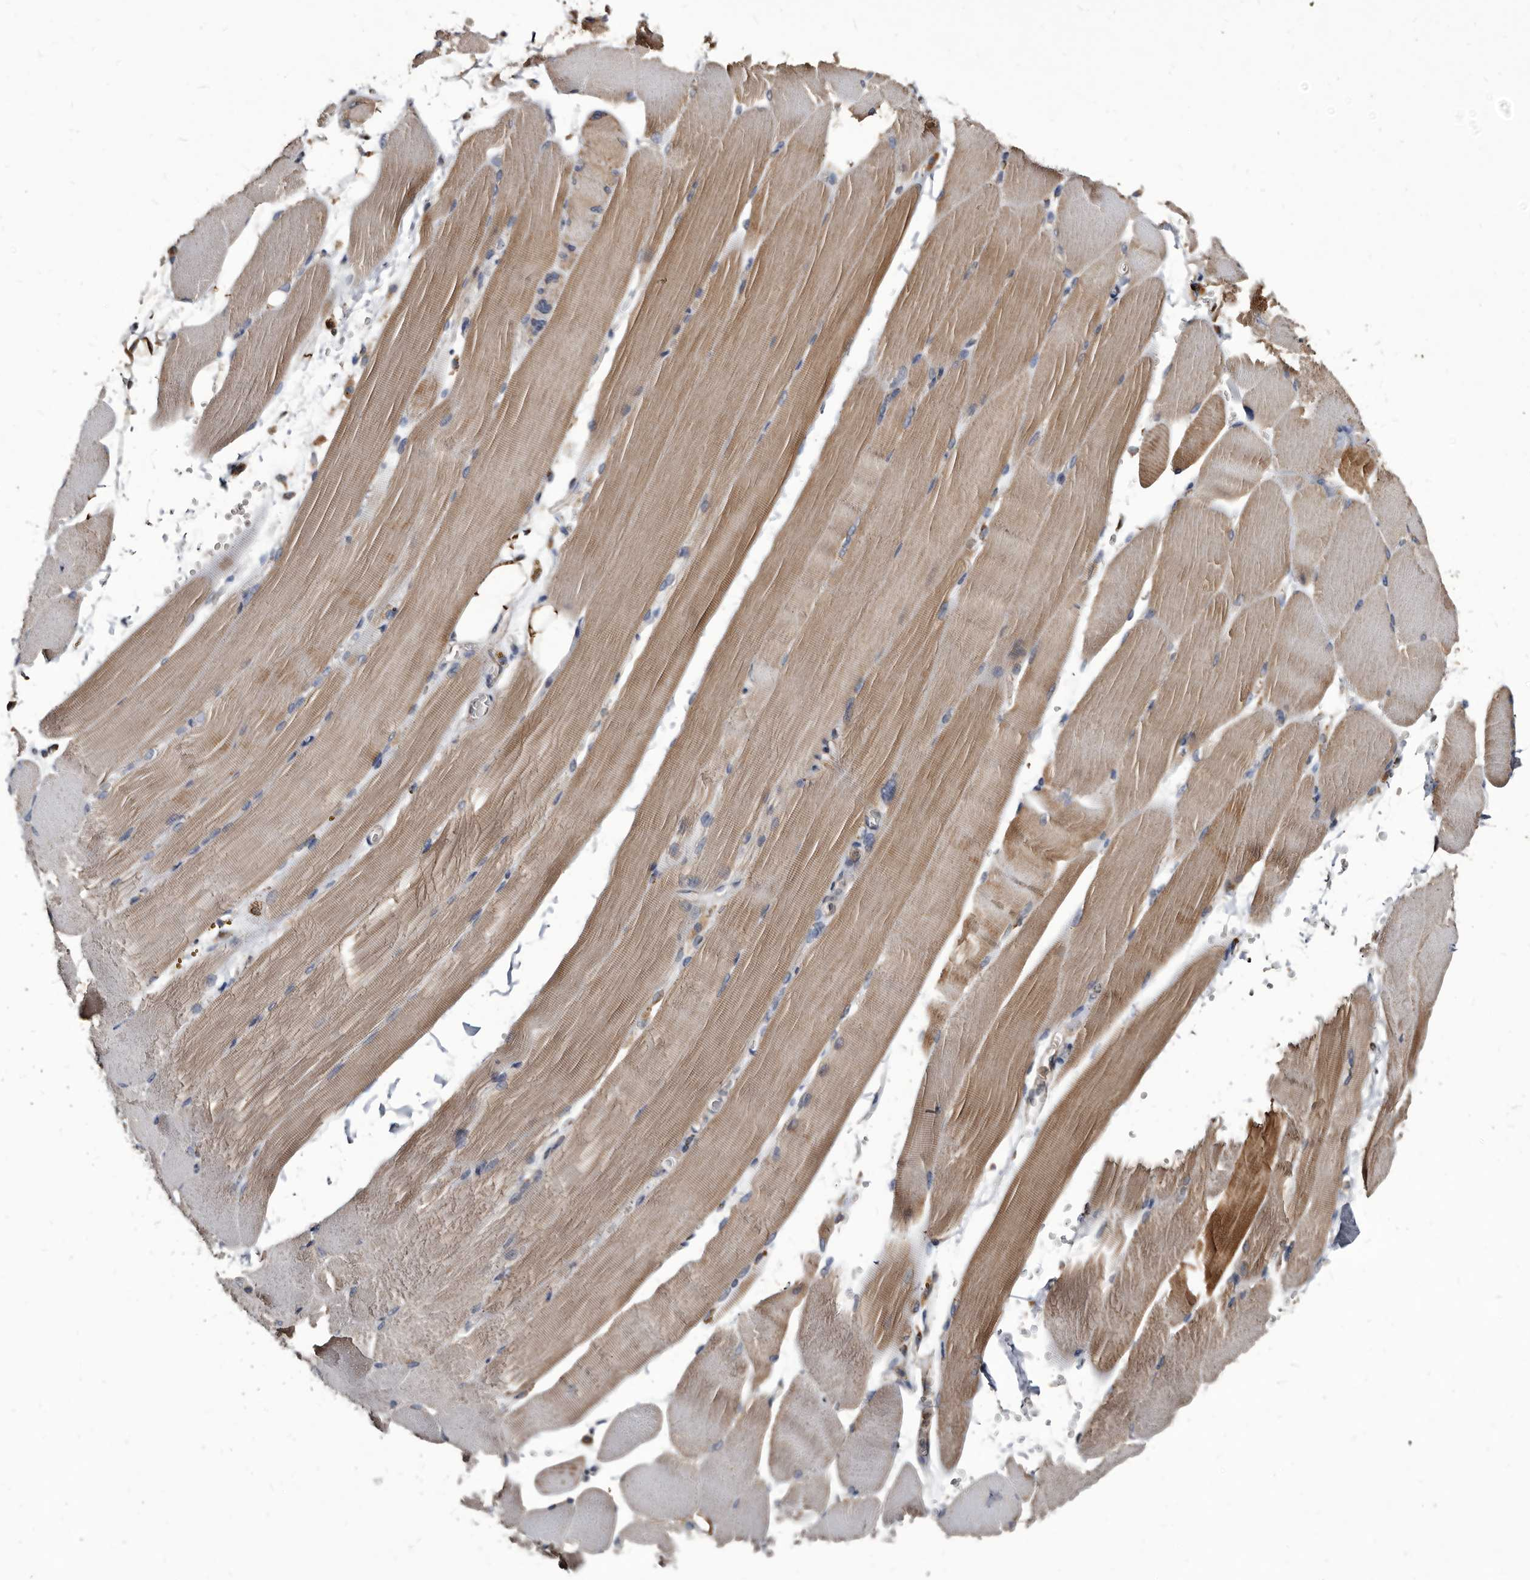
{"staining": {"intensity": "moderate", "quantity": "25%-75%", "location": "cytoplasmic/membranous"}, "tissue": "skeletal muscle", "cell_type": "Myocytes", "image_type": "normal", "snomed": [{"axis": "morphology", "description": "Normal tissue, NOS"}, {"axis": "topography", "description": "Skeletal muscle"}, {"axis": "topography", "description": "Parathyroid gland"}], "caption": "The micrograph shows a brown stain indicating the presence of a protein in the cytoplasmic/membranous of myocytes in skeletal muscle.", "gene": "CTSA", "patient": {"sex": "female", "age": 37}}